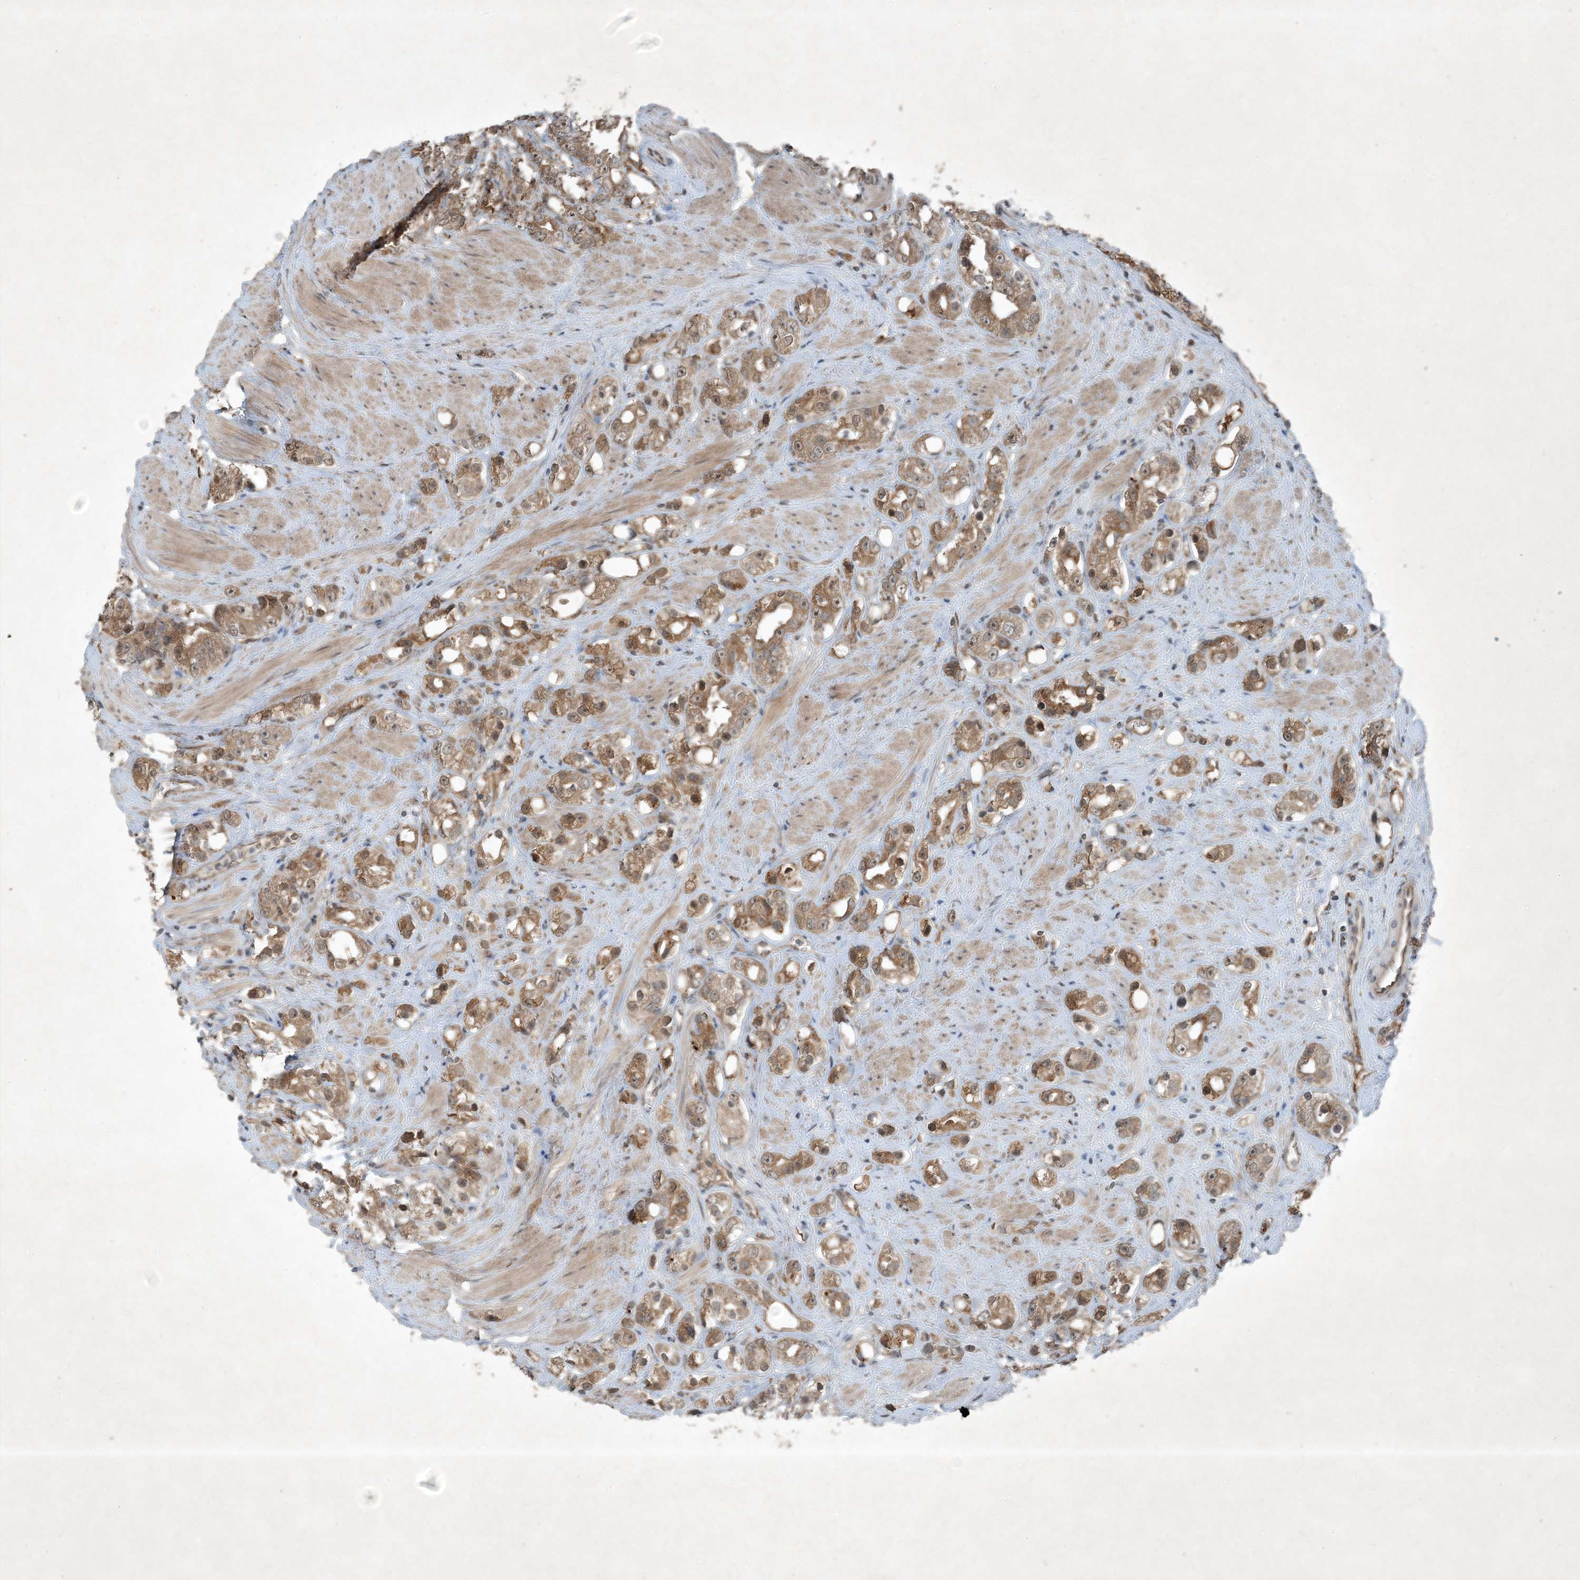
{"staining": {"intensity": "moderate", "quantity": ">75%", "location": "cytoplasmic/membranous"}, "tissue": "prostate cancer", "cell_type": "Tumor cells", "image_type": "cancer", "snomed": [{"axis": "morphology", "description": "Adenocarcinoma, NOS"}, {"axis": "topography", "description": "Prostate"}], "caption": "Immunohistochemical staining of human prostate cancer shows moderate cytoplasmic/membranous protein expression in approximately >75% of tumor cells. (Stains: DAB in brown, nuclei in blue, Microscopy: brightfield microscopy at high magnification).", "gene": "MDN1", "patient": {"sex": "male", "age": 79}}